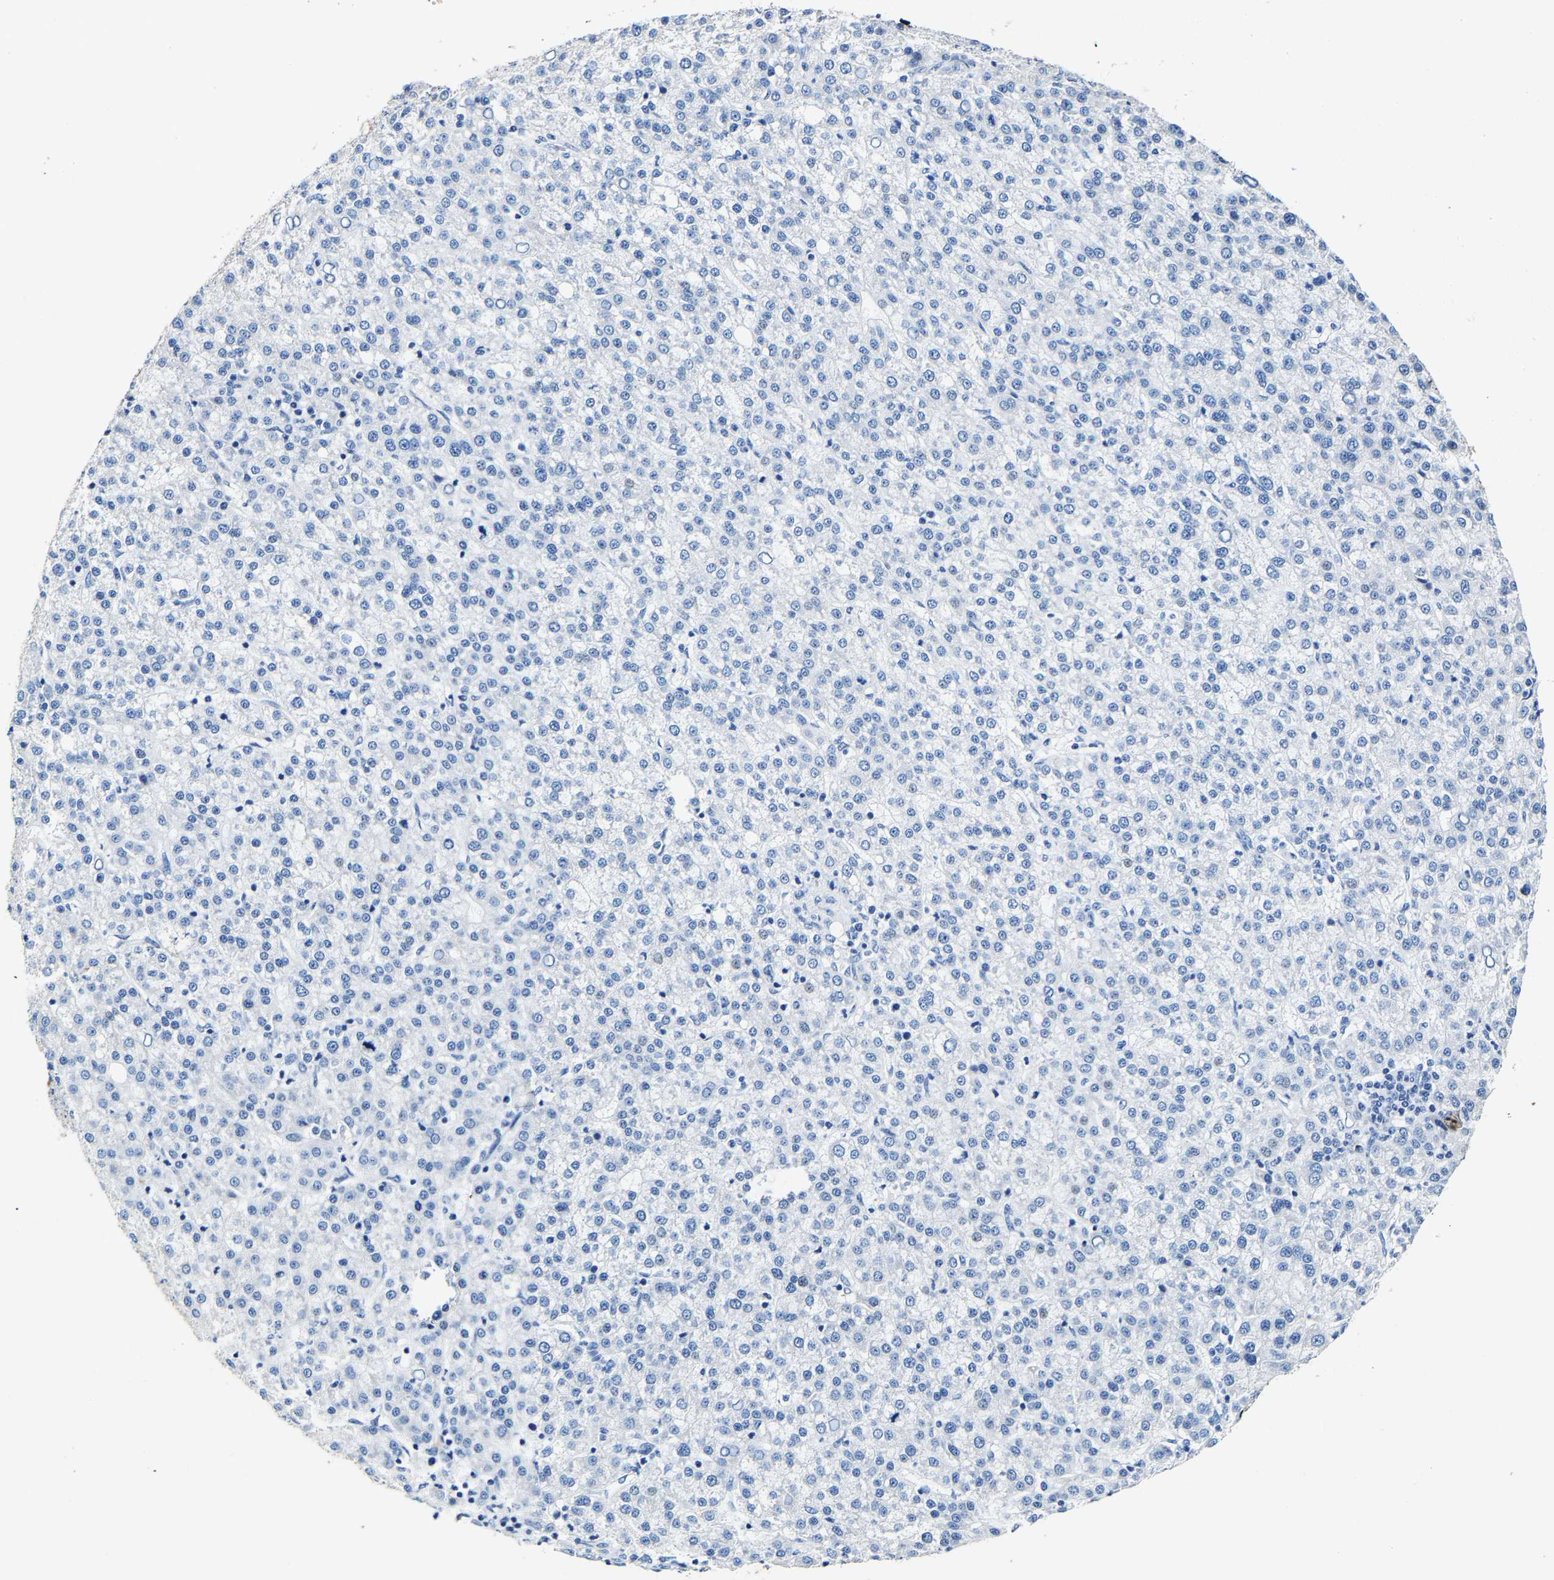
{"staining": {"intensity": "negative", "quantity": "none", "location": "none"}, "tissue": "liver cancer", "cell_type": "Tumor cells", "image_type": "cancer", "snomed": [{"axis": "morphology", "description": "Carcinoma, Hepatocellular, NOS"}, {"axis": "topography", "description": "Liver"}], "caption": "Immunohistochemistry photomicrograph of human liver cancer stained for a protein (brown), which shows no positivity in tumor cells.", "gene": "MMEL1", "patient": {"sex": "female", "age": 58}}